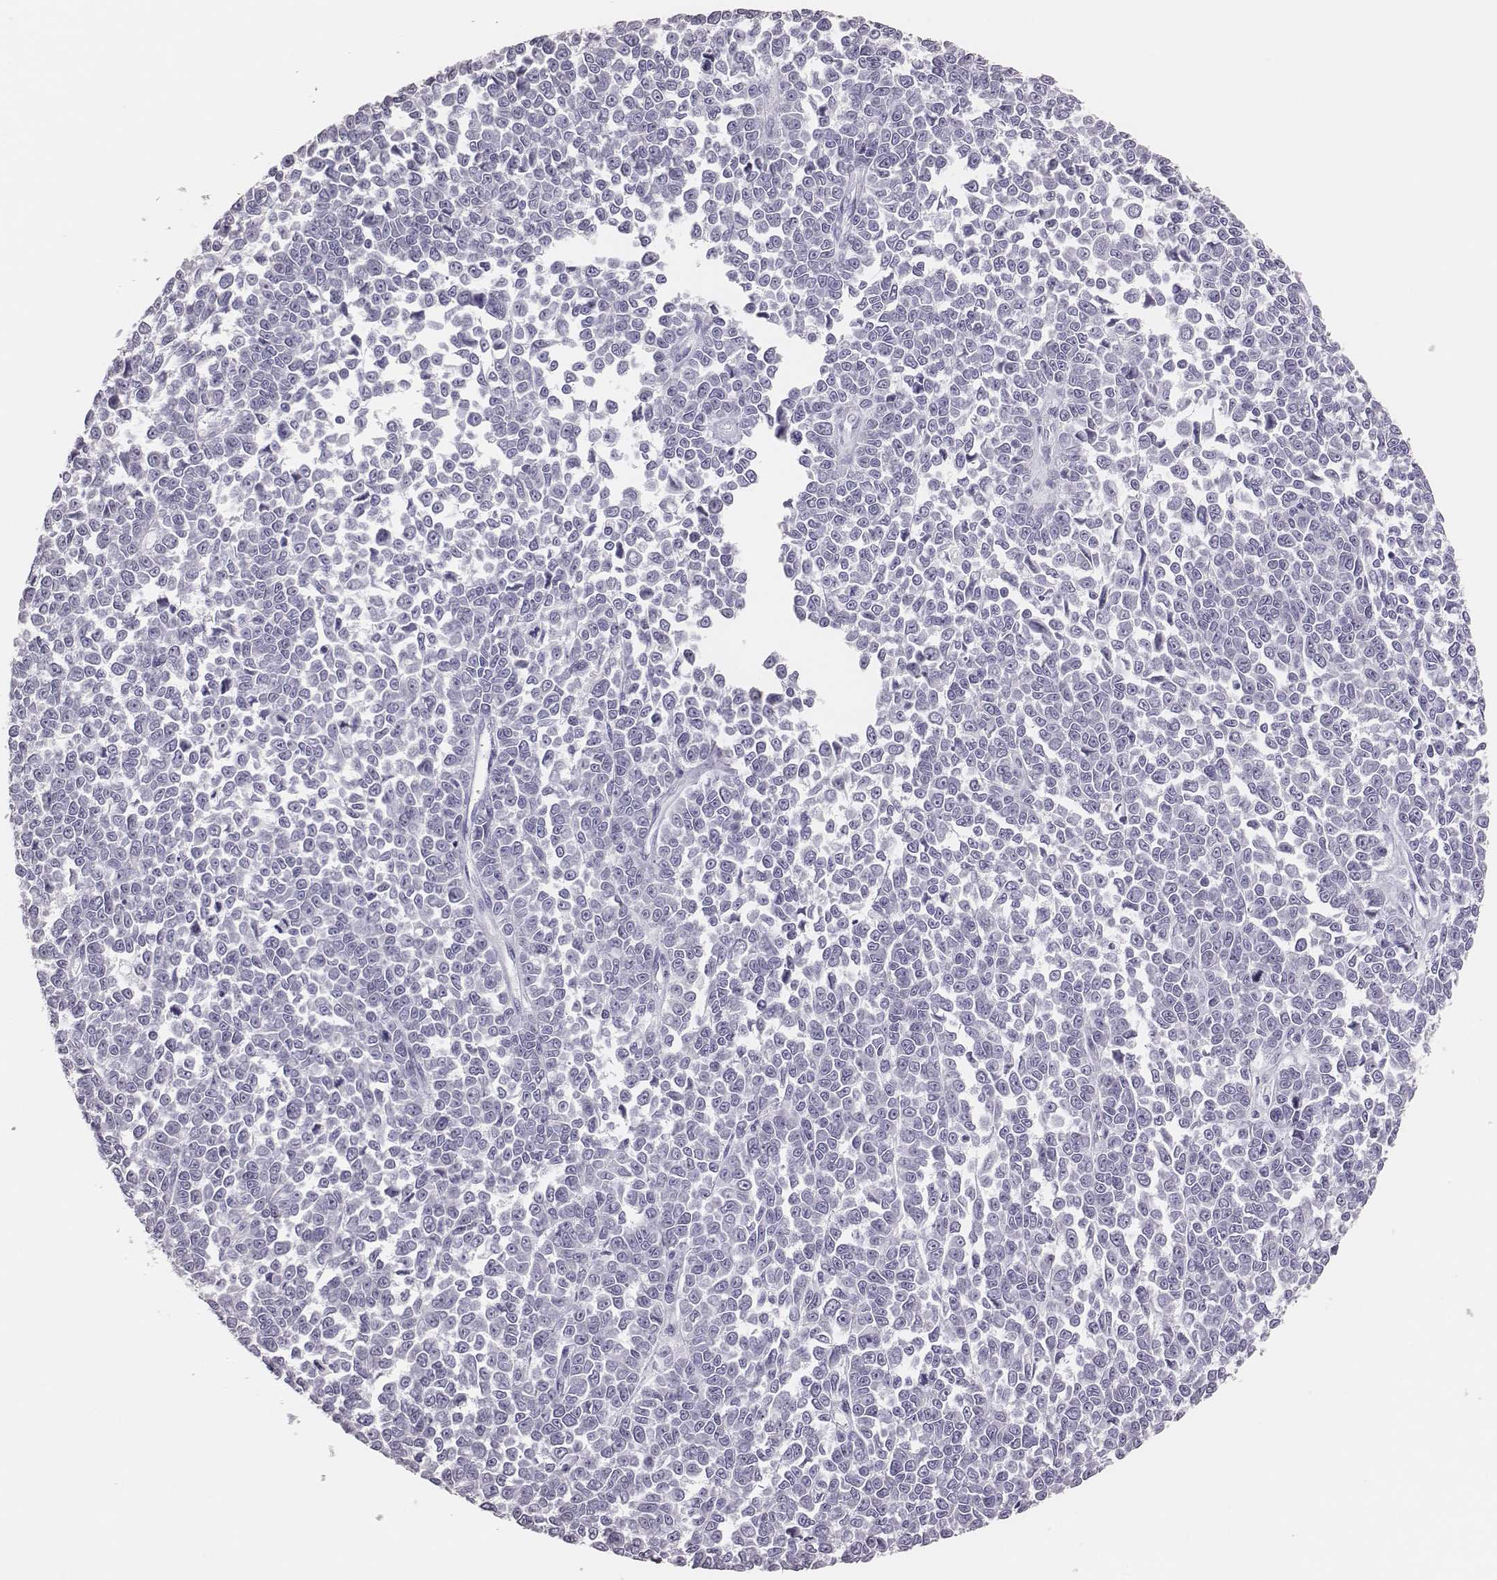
{"staining": {"intensity": "negative", "quantity": "none", "location": "none"}, "tissue": "melanoma", "cell_type": "Tumor cells", "image_type": "cancer", "snomed": [{"axis": "morphology", "description": "Malignant melanoma, NOS"}, {"axis": "topography", "description": "Skin"}], "caption": "There is no significant positivity in tumor cells of melanoma.", "gene": "H1-6", "patient": {"sex": "female", "age": 95}}